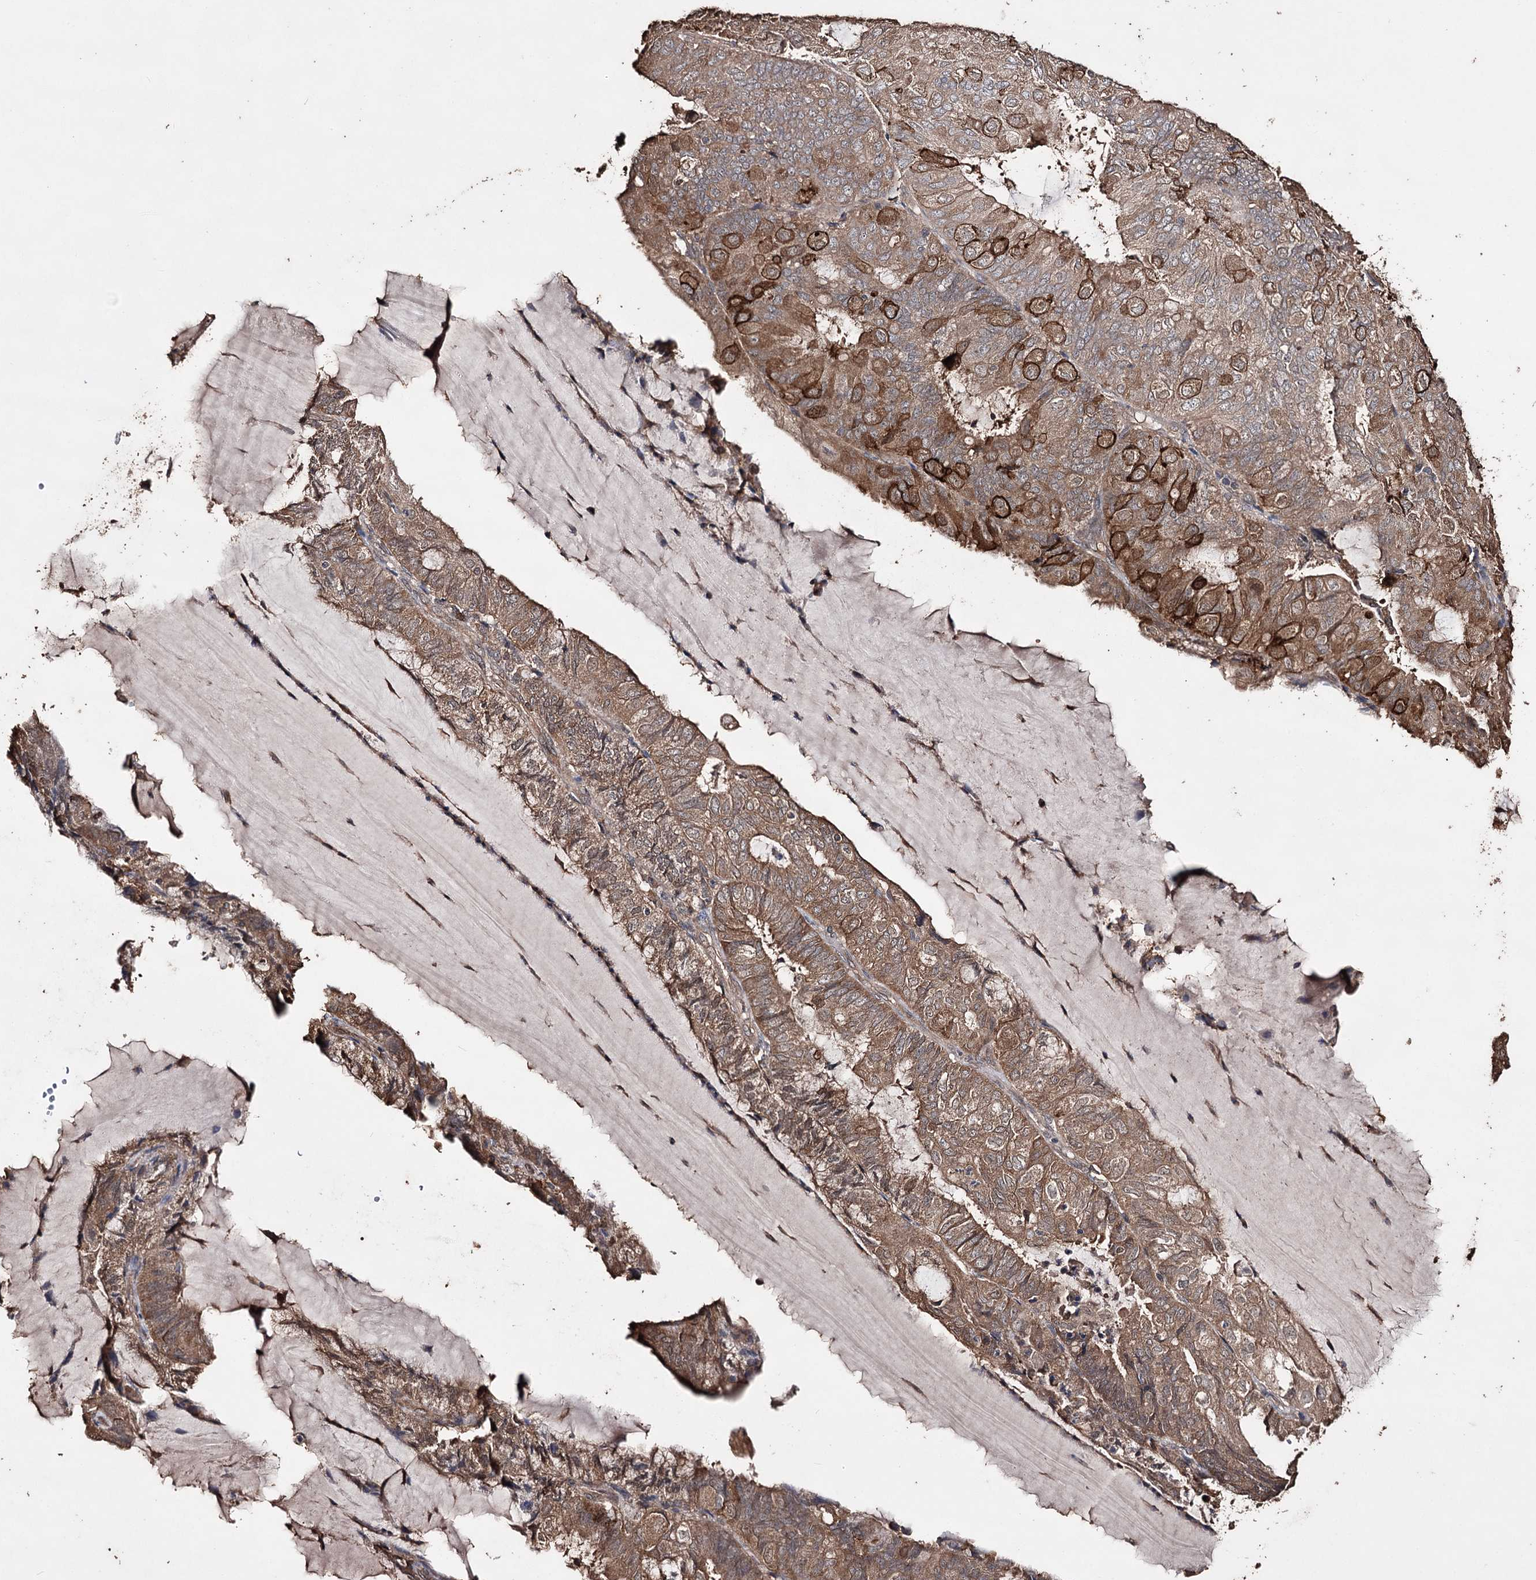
{"staining": {"intensity": "moderate", "quantity": ">75%", "location": "cytoplasmic/membranous"}, "tissue": "endometrial cancer", "cell_type": "Tumor cells", "image_type": "cancer", "snomed": [{"axis": "morphology", "description": "Adenocarcinoma, NOS"}, {"axis": "topography", "description": "Endometrium"}], "caption": "Protein analysis of endometrial adenocarcinoma tissue displays moderate cytoplasmic/membranous positivity in about >75% of tumor cells.", "gene": "ZNF662", "patient": {"sex": "female", "age": 81}}